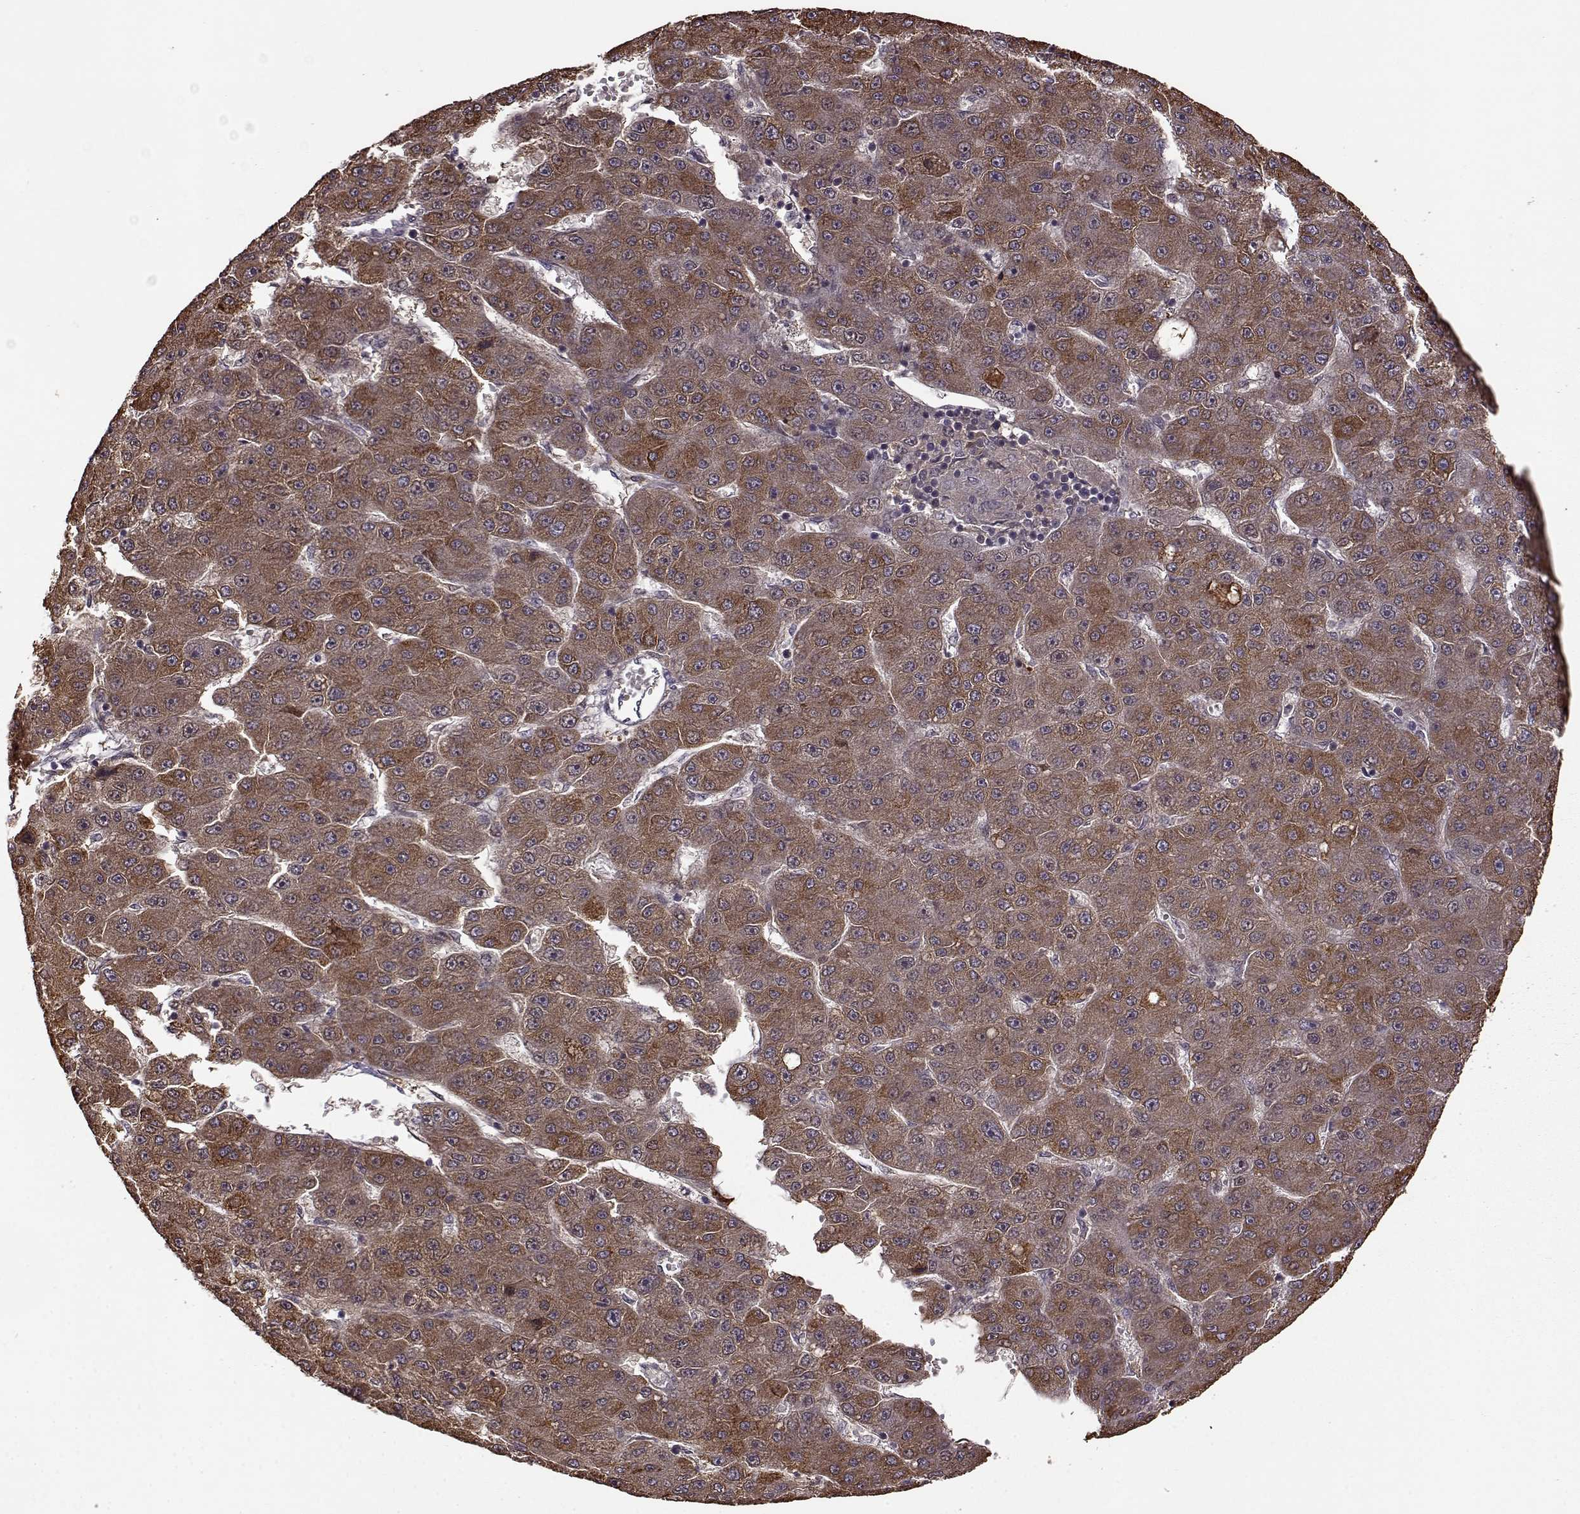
{"staining": {"intensity": "moderate", "quantity": ">75%", "location": "cytoplasmic/membranous"}, "tissue": "liver cancer", "cell_type": "Tumor cells", "image_type": "cancer", "snomed": [{"axis": "morphology", "description": "Carcinoma, Hepatocellular, NOS"}, {"axis": "topography", "description": "Liver"}], "caption": "Immunohistochemistry (DAB) staining of human hepatocellular carcinoma (liver) shows moderate cytoplasmic/membranous protein positivity in approximately >75% of tumor cells.", "gene": "MAIP1", "patient": {"sex": "male", "age": 67}}